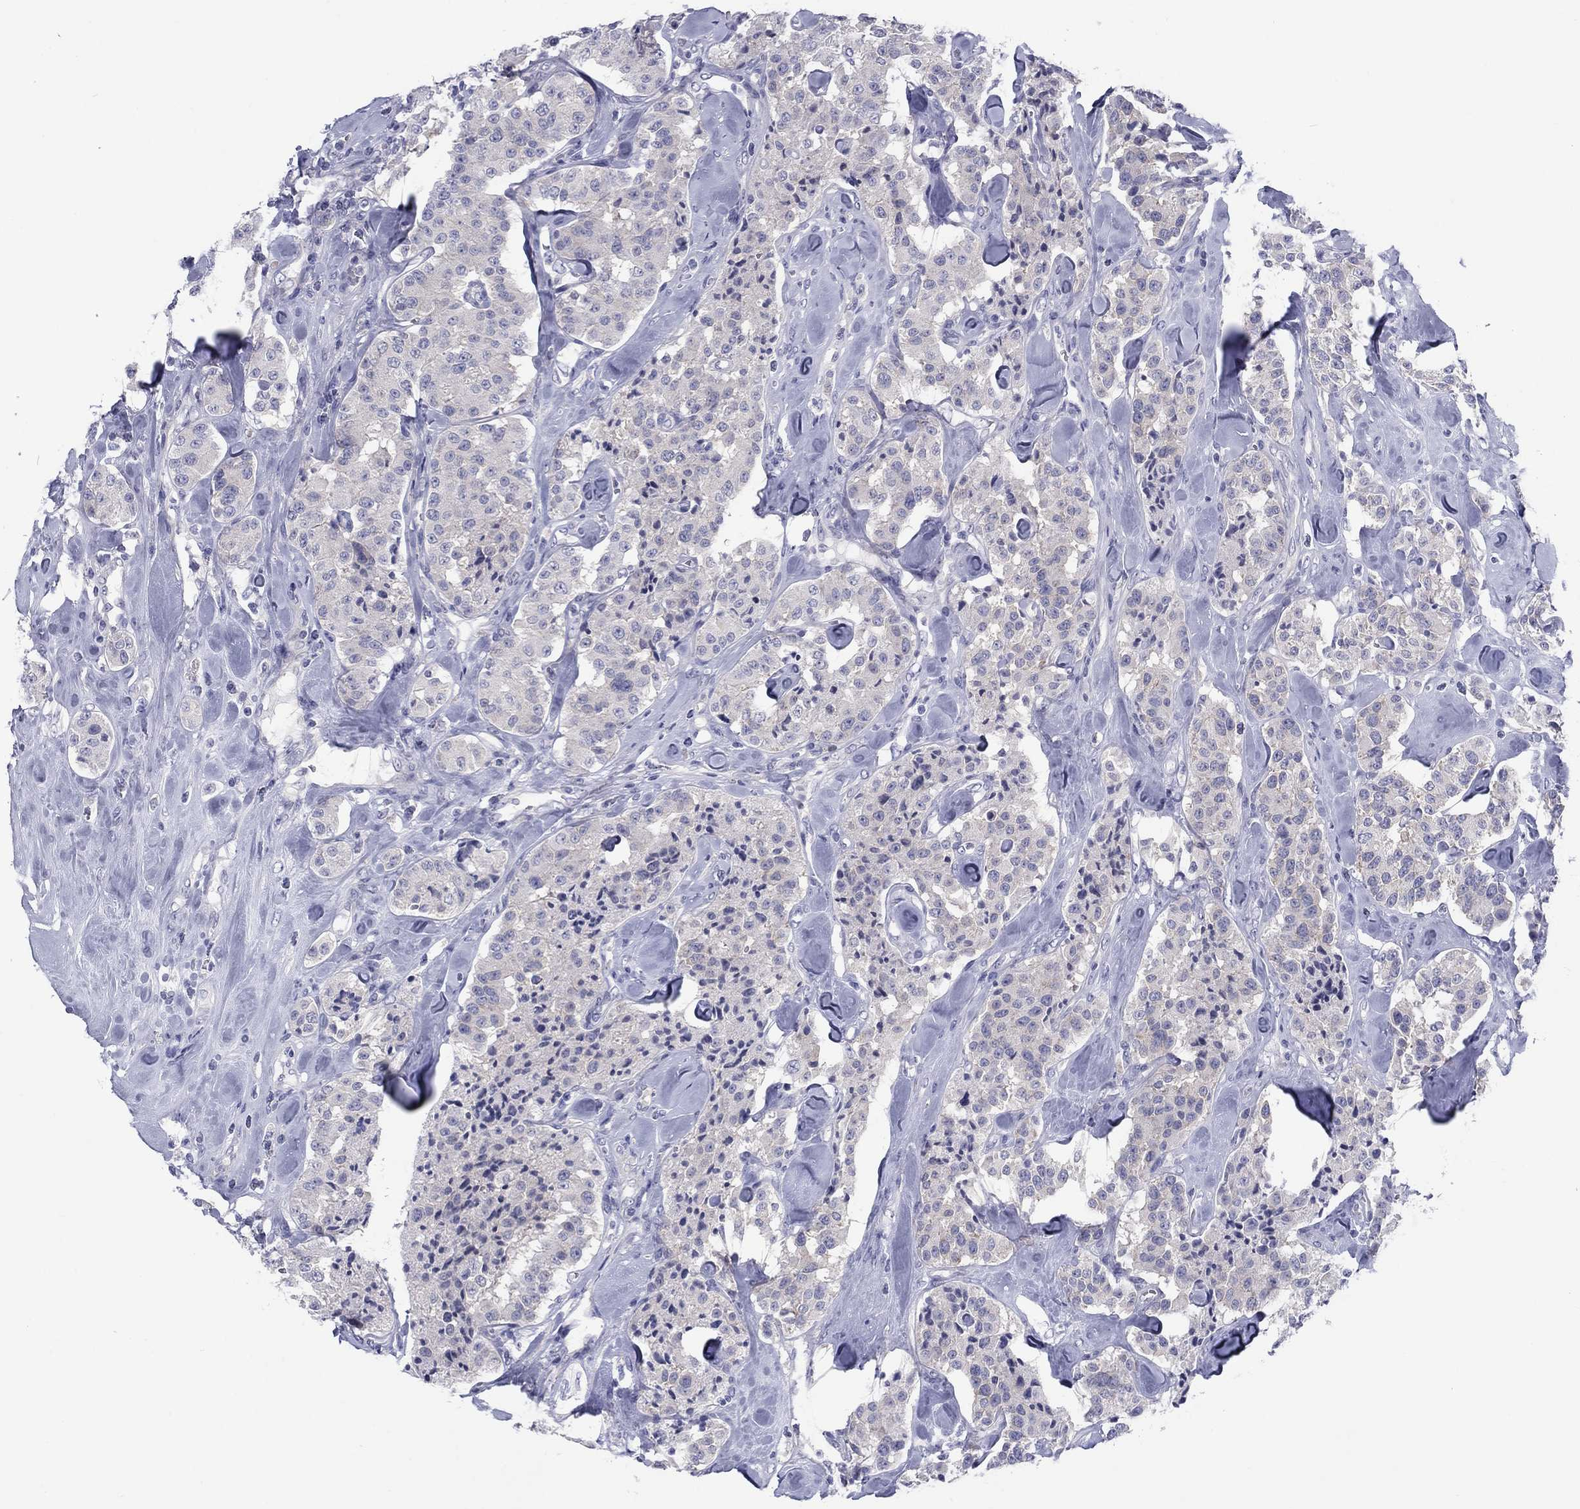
{"staining": {"intensity": "negative", "quantity": "none", "location": "none"}, "tissue": "carcinoid", "cell_type": "Tumor cells", "image_type": "cancer", "snomed": [{"axis": "morphology", "description": "Carcinoid, malignant, NOS"}, {"axis": "topography", "description": "Pancreas"}], "caption": "This is an immunohistochemistry micrograph of malignant carcinoid. There is no positivity in tumor cells.", "gene": "CACNA1A", "patient": {"sex": "male", "age": 41}}